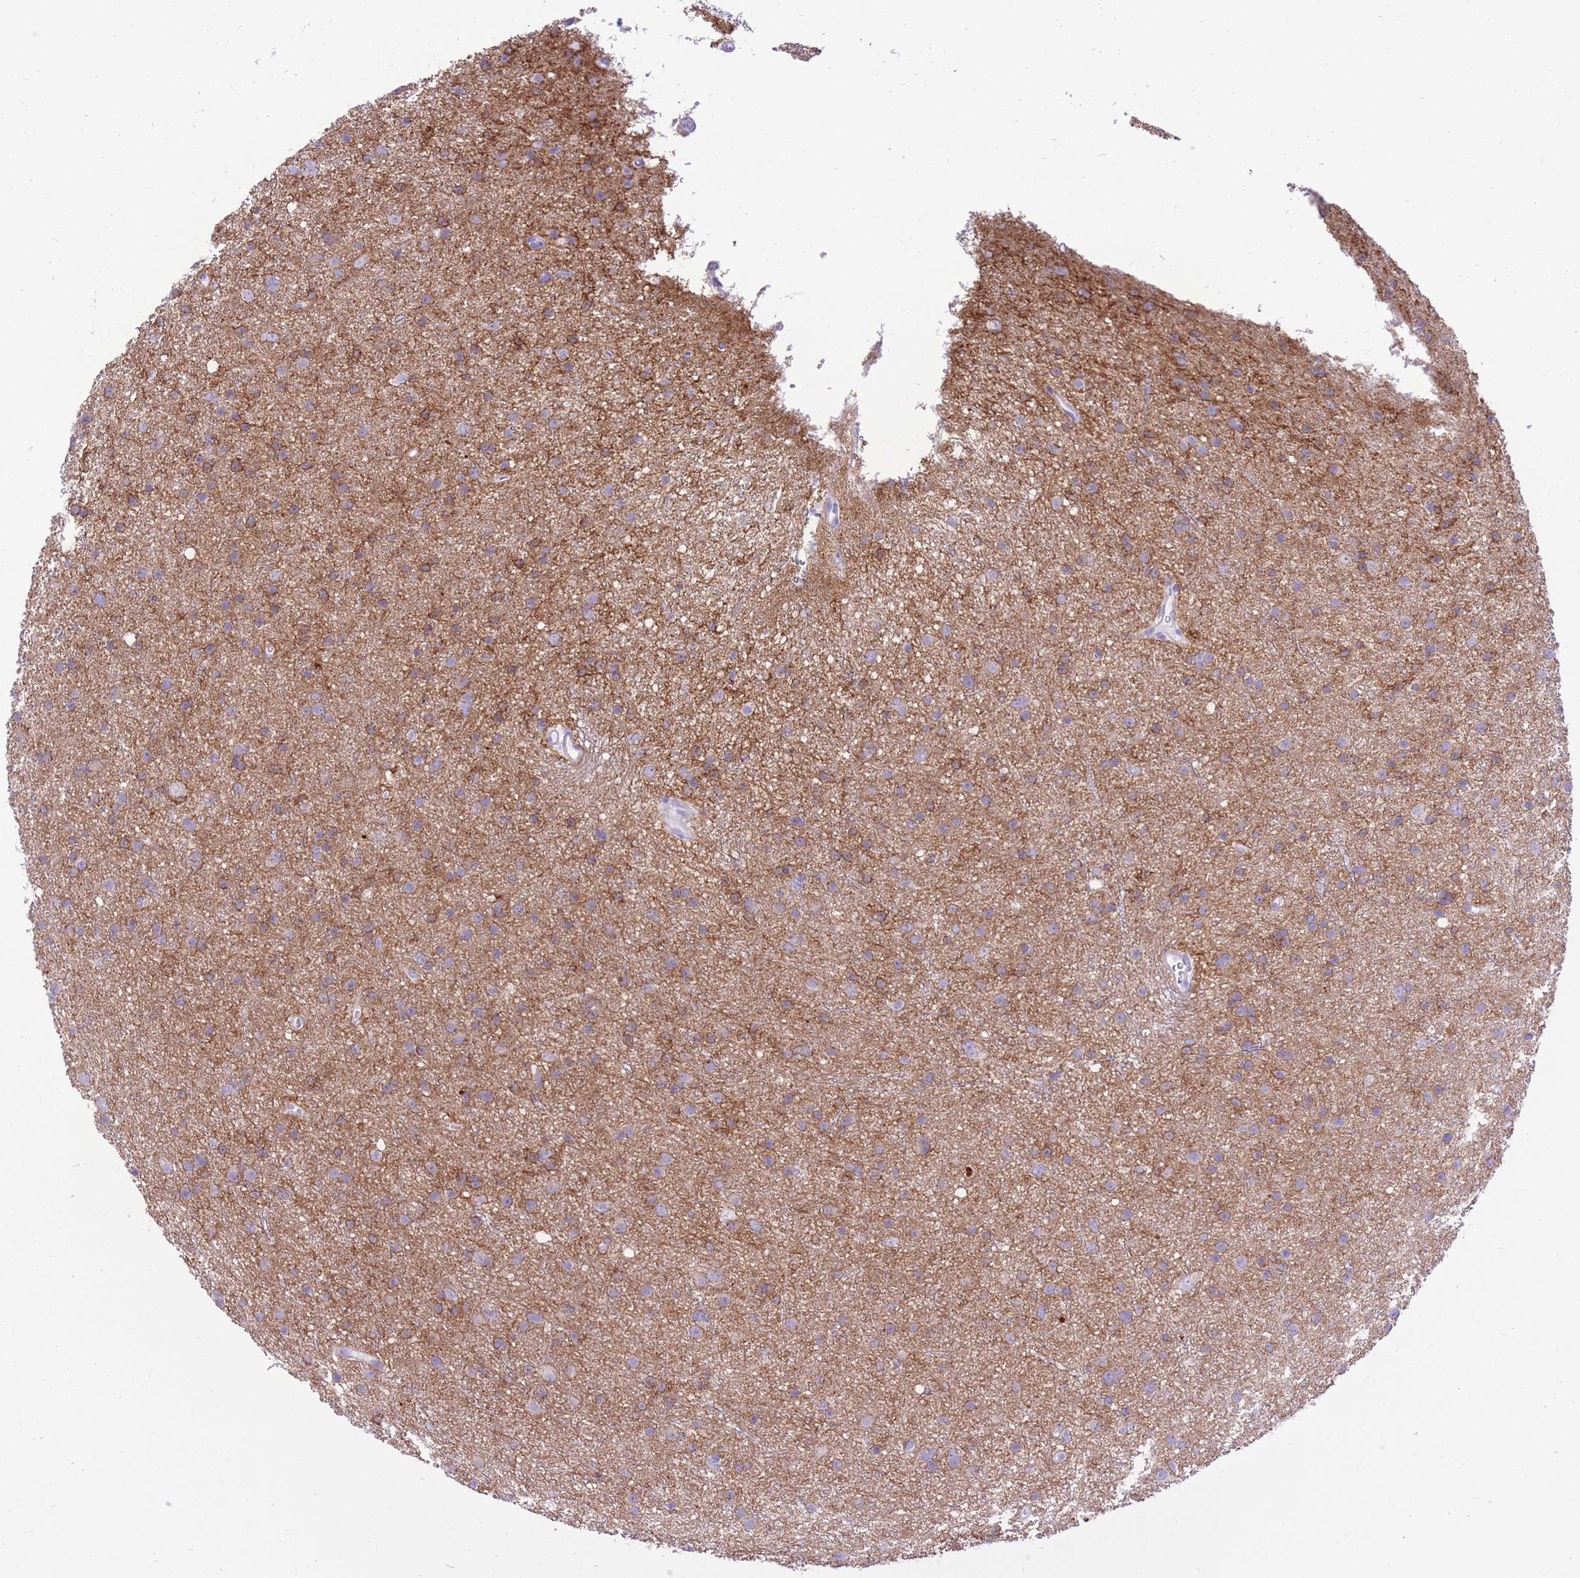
{"staining": {"intensity": "moderate", "quantity": "25%-75%", "location": "cytoplasmic/membranous"}, "tissue": "glioma", "cell_type": "Tumor cells", "image_type": "cancer", "snomed": [{"axis": "morphology", "description": "Glioma, malignant, Low grade"}, {"axis": "topography", "description": "Cerebral cortex"}], "caption": "Malignant low-grade glioma stained with a protein marker displays moderate staining in tumor cells.", "gene": "SLC4A4", "patient": {"sex": "female", "age": 39}}